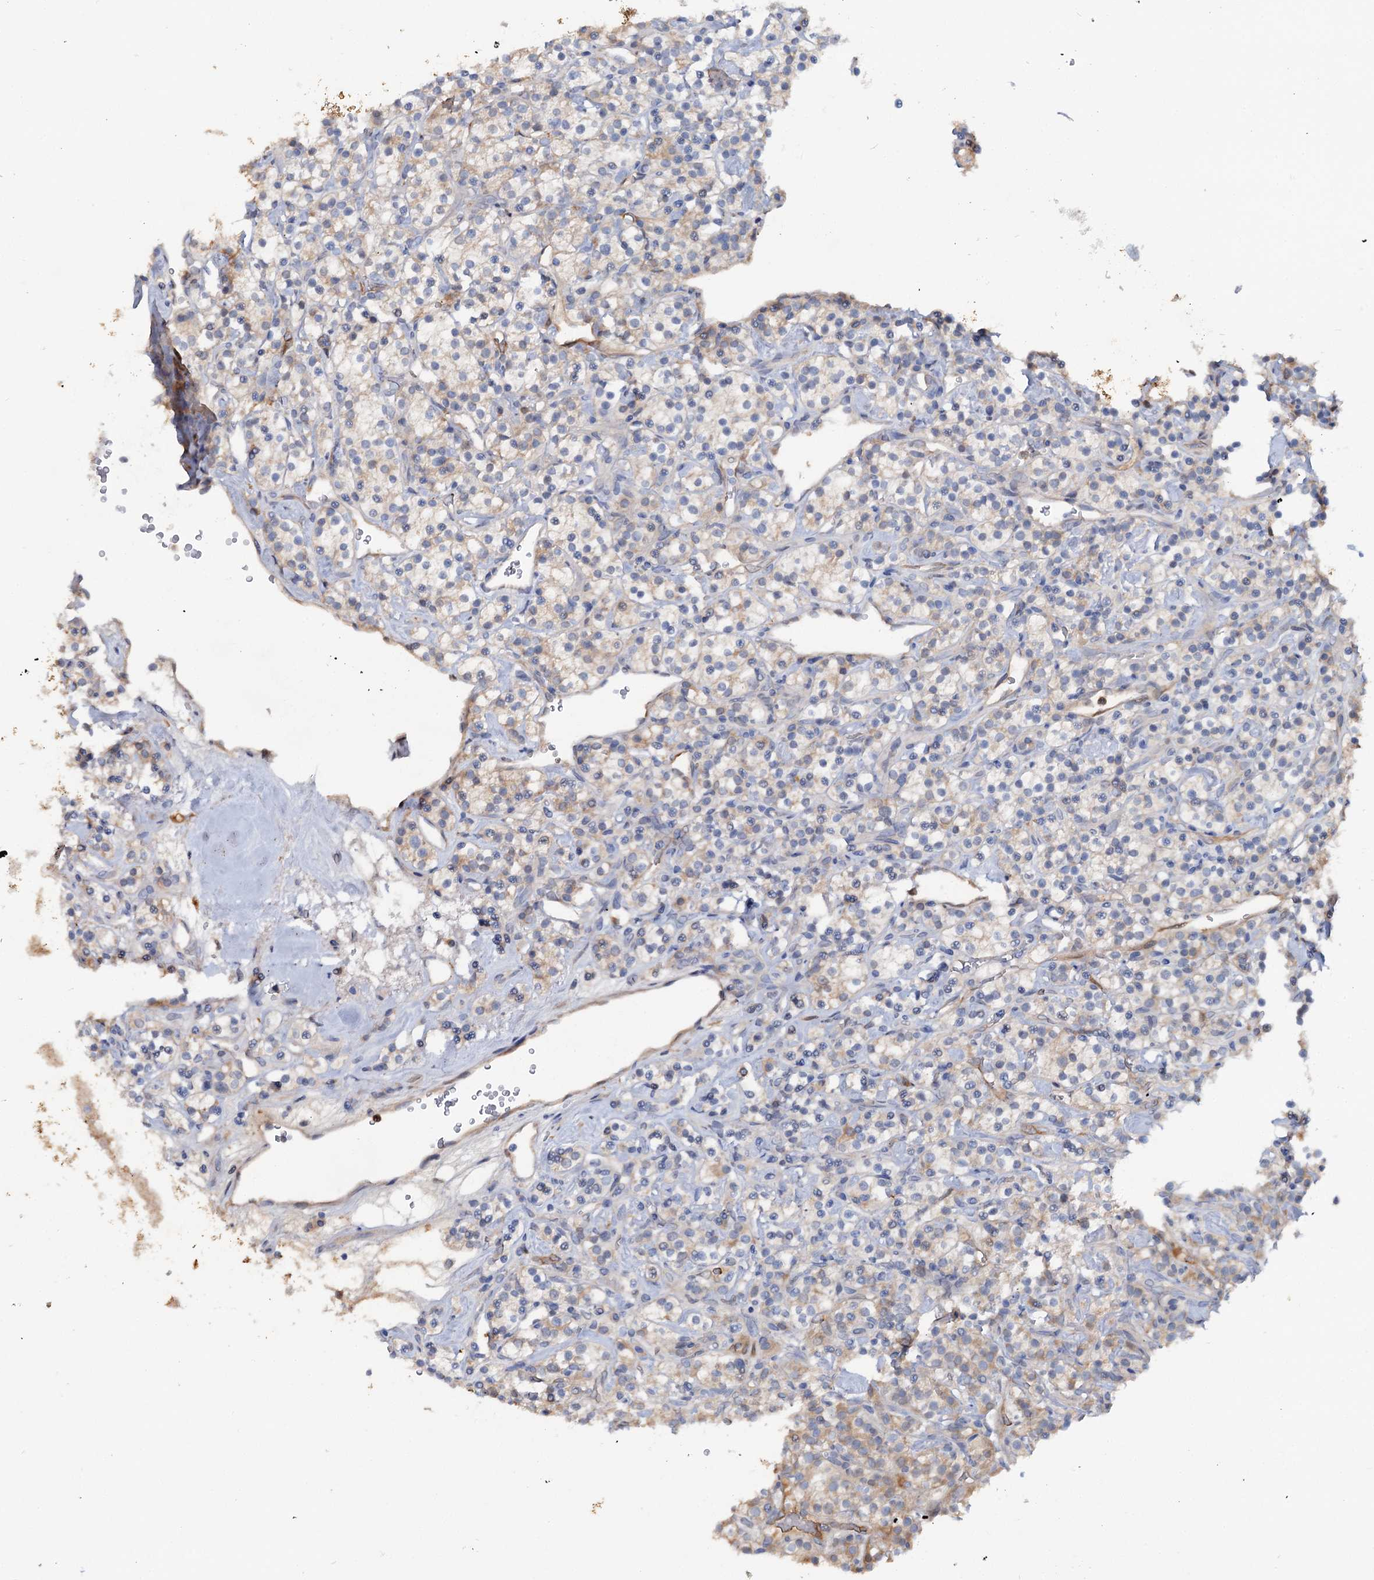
{"staining": {"intensity": "weak", "quantity": "25%-75%", "location": "cytoplasmic/membranous"}, "tissue": "renal cancer", "cell_type": "Tumor cells", "image_type": "cancer", "snomed": [{"axis": "morphology", "description": "Adenocarcinoma, NOS"}, {"axis": "topography", "description": "Kidney"}], "caption": "Protein staining of renal adenocarcinoma tissue demonstrates weak cytoplasmic/membranous staining in approximately 25%-75% of tumor cells. Immunohistochemistry stains the protein in brown and the nuclei are stained blue.", "gene": "IL17RD", "patient": {"sex": "male", "age": 77}}